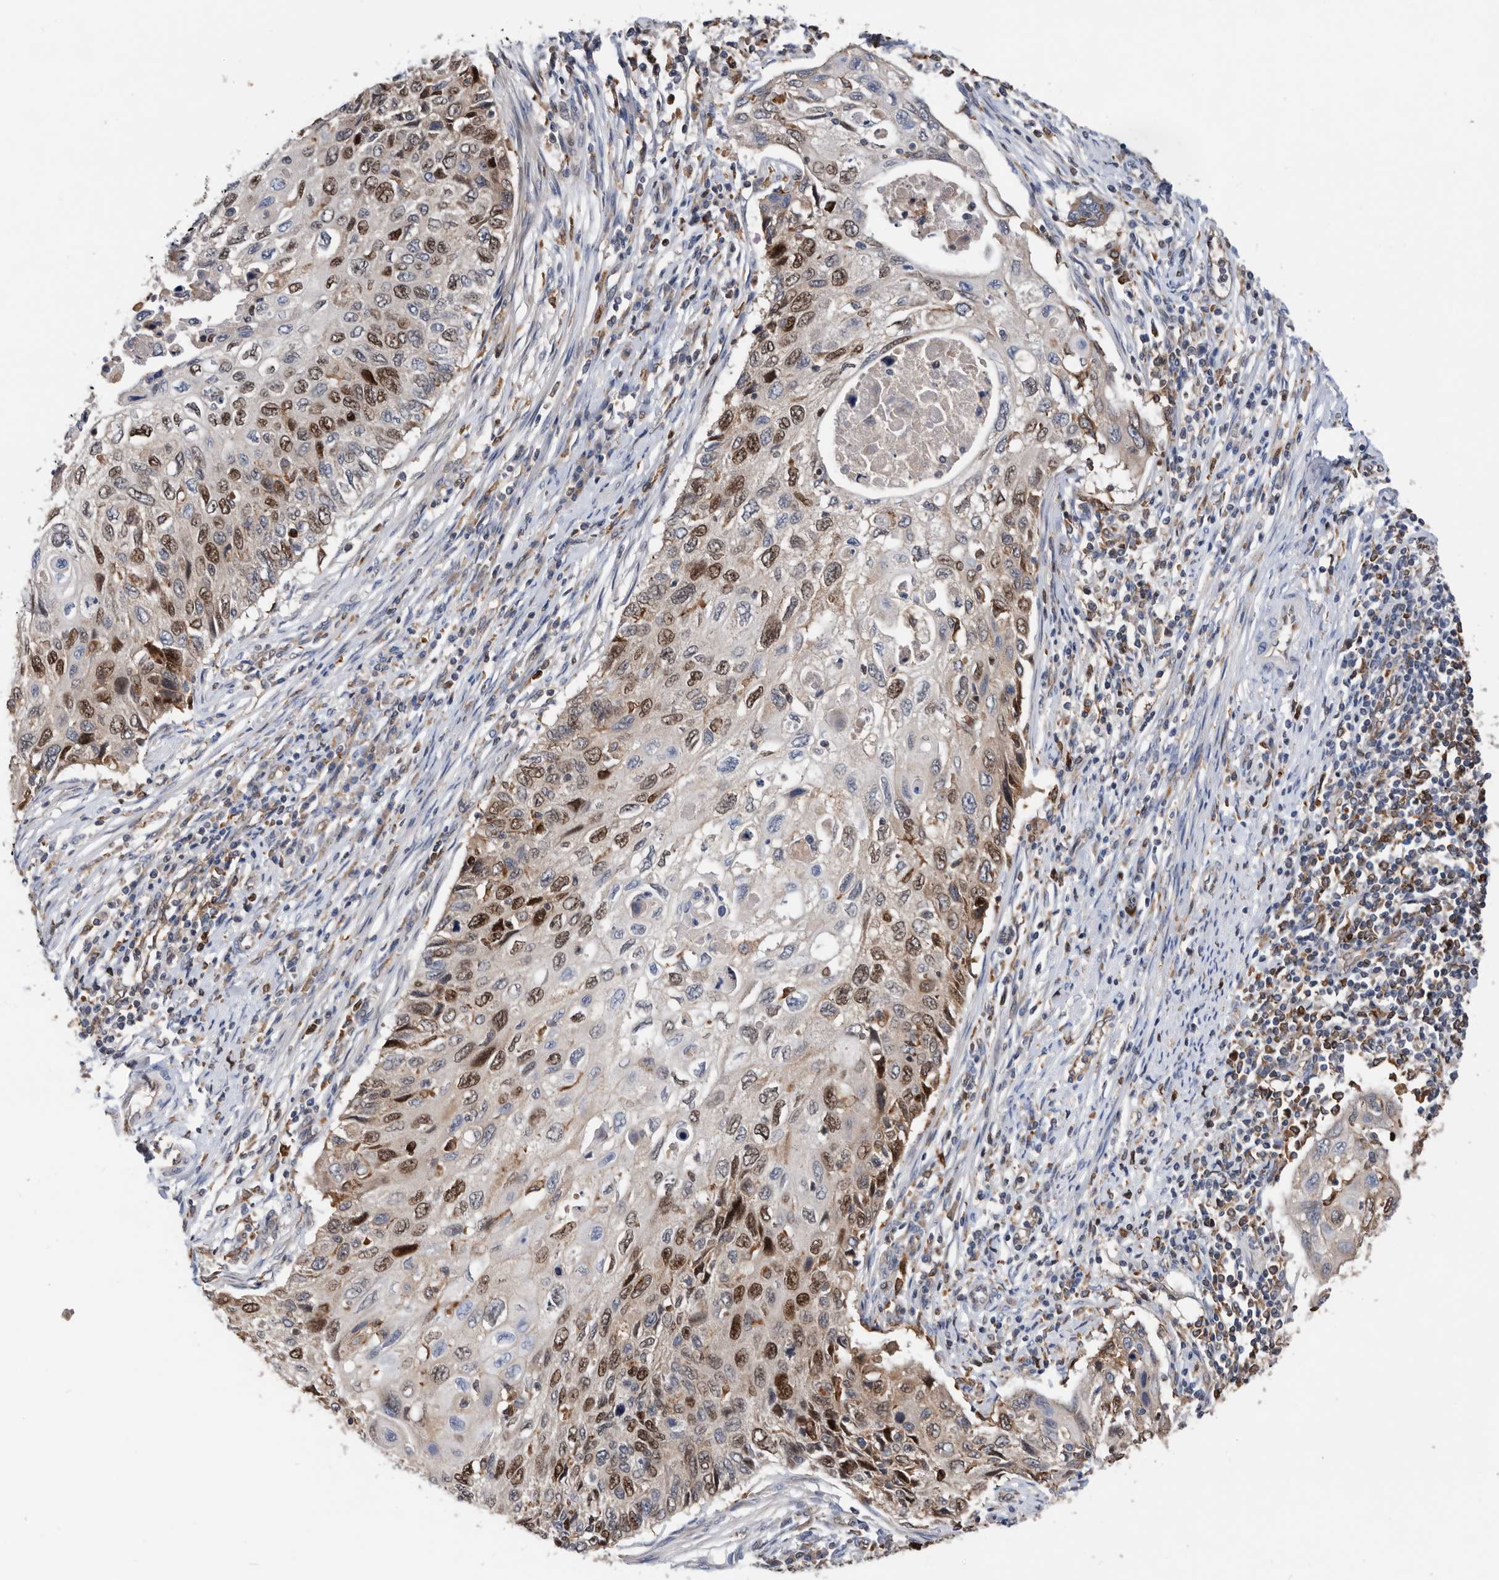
{"staining": {"intensity": "strong", "quantity": "25%-75%", "location": "nuclear"}, "tissue": "cervical cancer", "cell_type": "Tumor cells", "image_type": "cancer", "snomed": [{"axis": "morphology", "description": "Squamous cell carcinoma, NOS"}, {"axis": "topography", "description": "Cervix"}], "caption": "Immunohistochemical staining of human cervical squamous cell carcinoma reveals high levels of strong nuclear protein staining in approximately 25%-75% of tumor cells.", "gene": "ATAD2", "patient": {"sex": "female", "age": 70}}